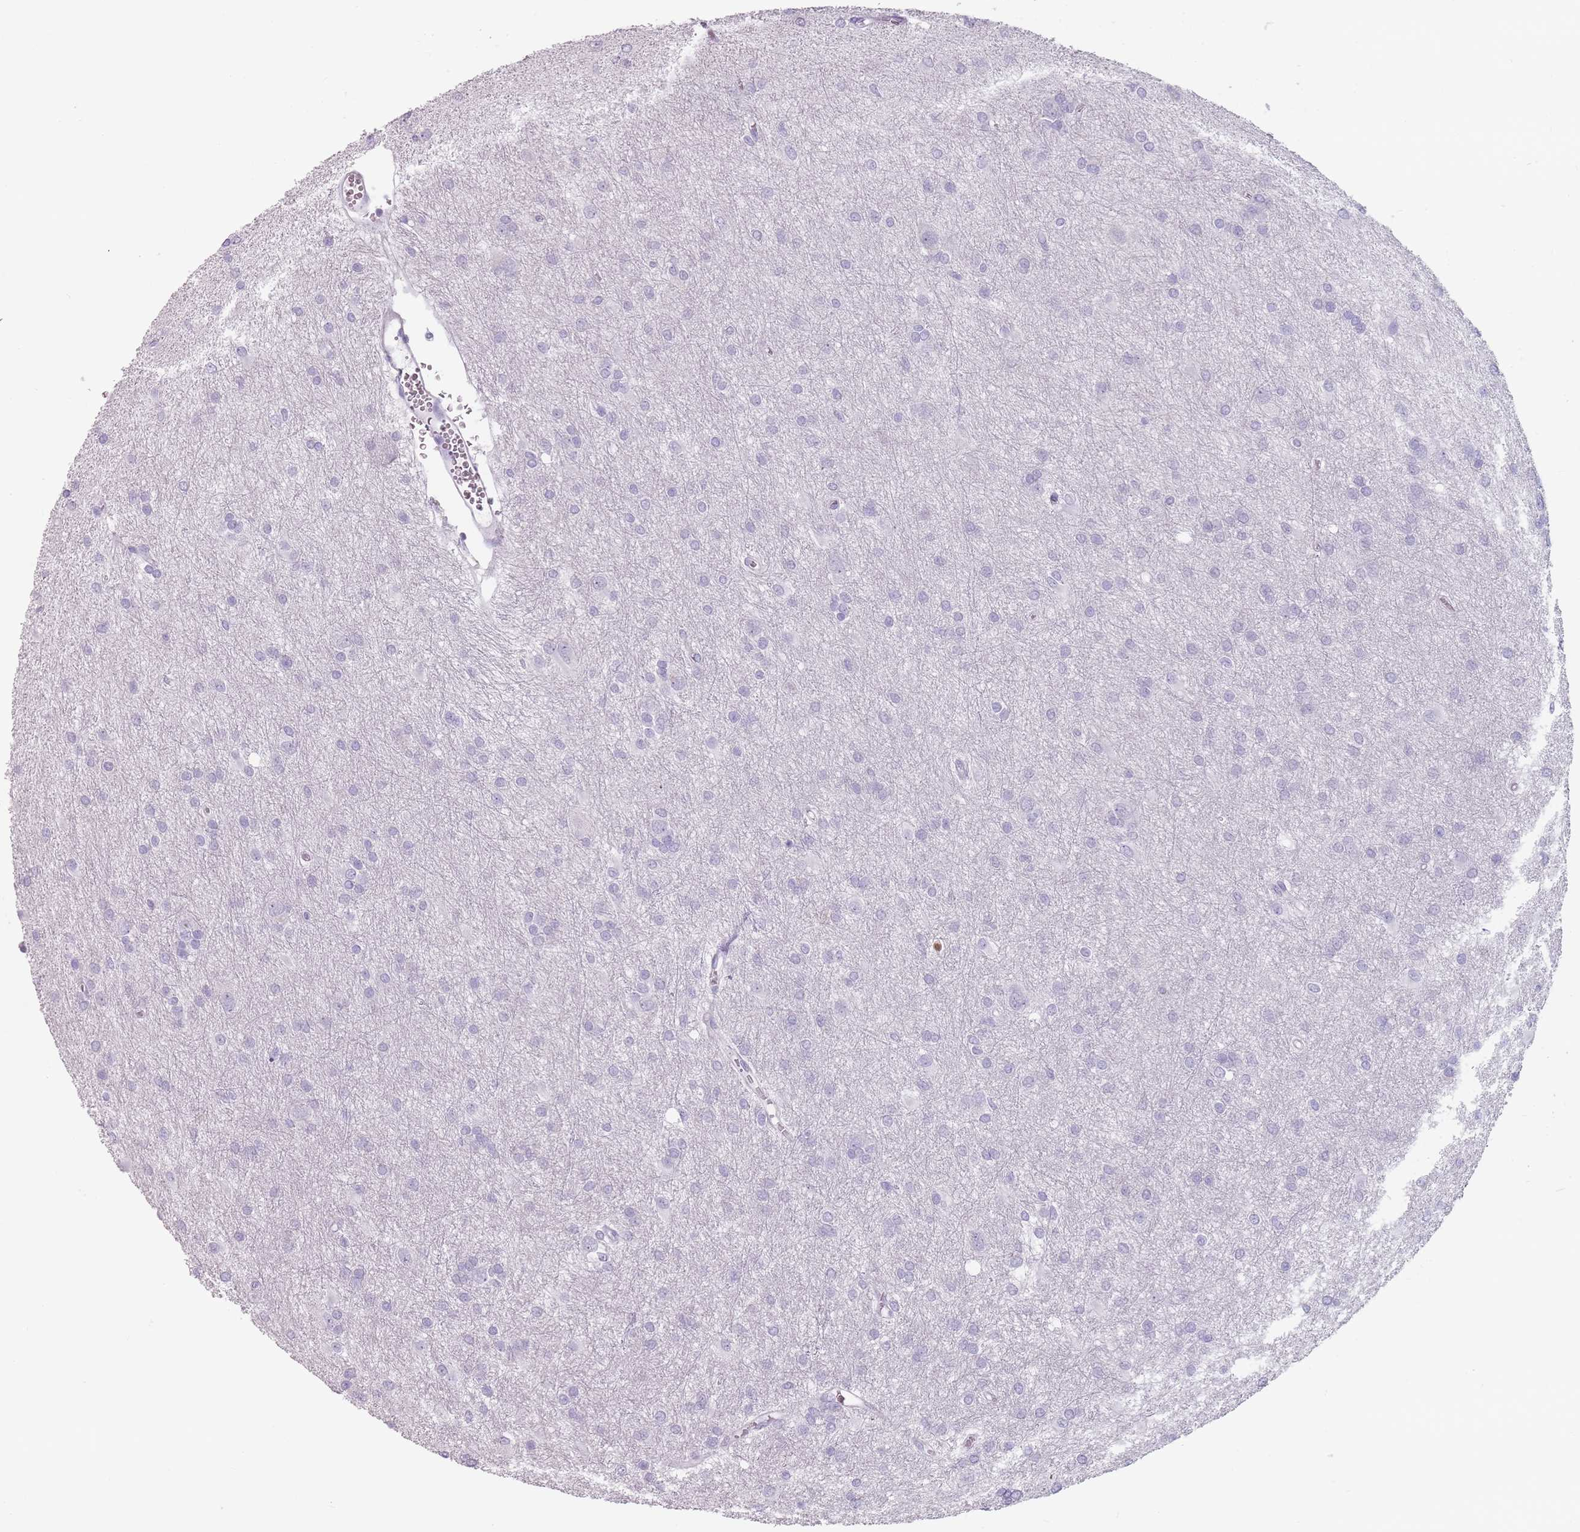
{"staining": {"intensity": "negative", "quantity": "none", "location": "none"}, "tissue": "glioma", "cell_type": "Tumor cells", "image_type": "cancer", "snomed": [{"axis": "morphology", "description": "Glioma, malignant, High grade"}, {"axis": "topography", "description": "Brain"}], "caption": "This is an immunohistochemistry micrograph of human malignant glioma (high-grade). There is no positivity in tumor cells.", "gene": "ZNF584", "patient": {"sex": "female", "age": 50}}